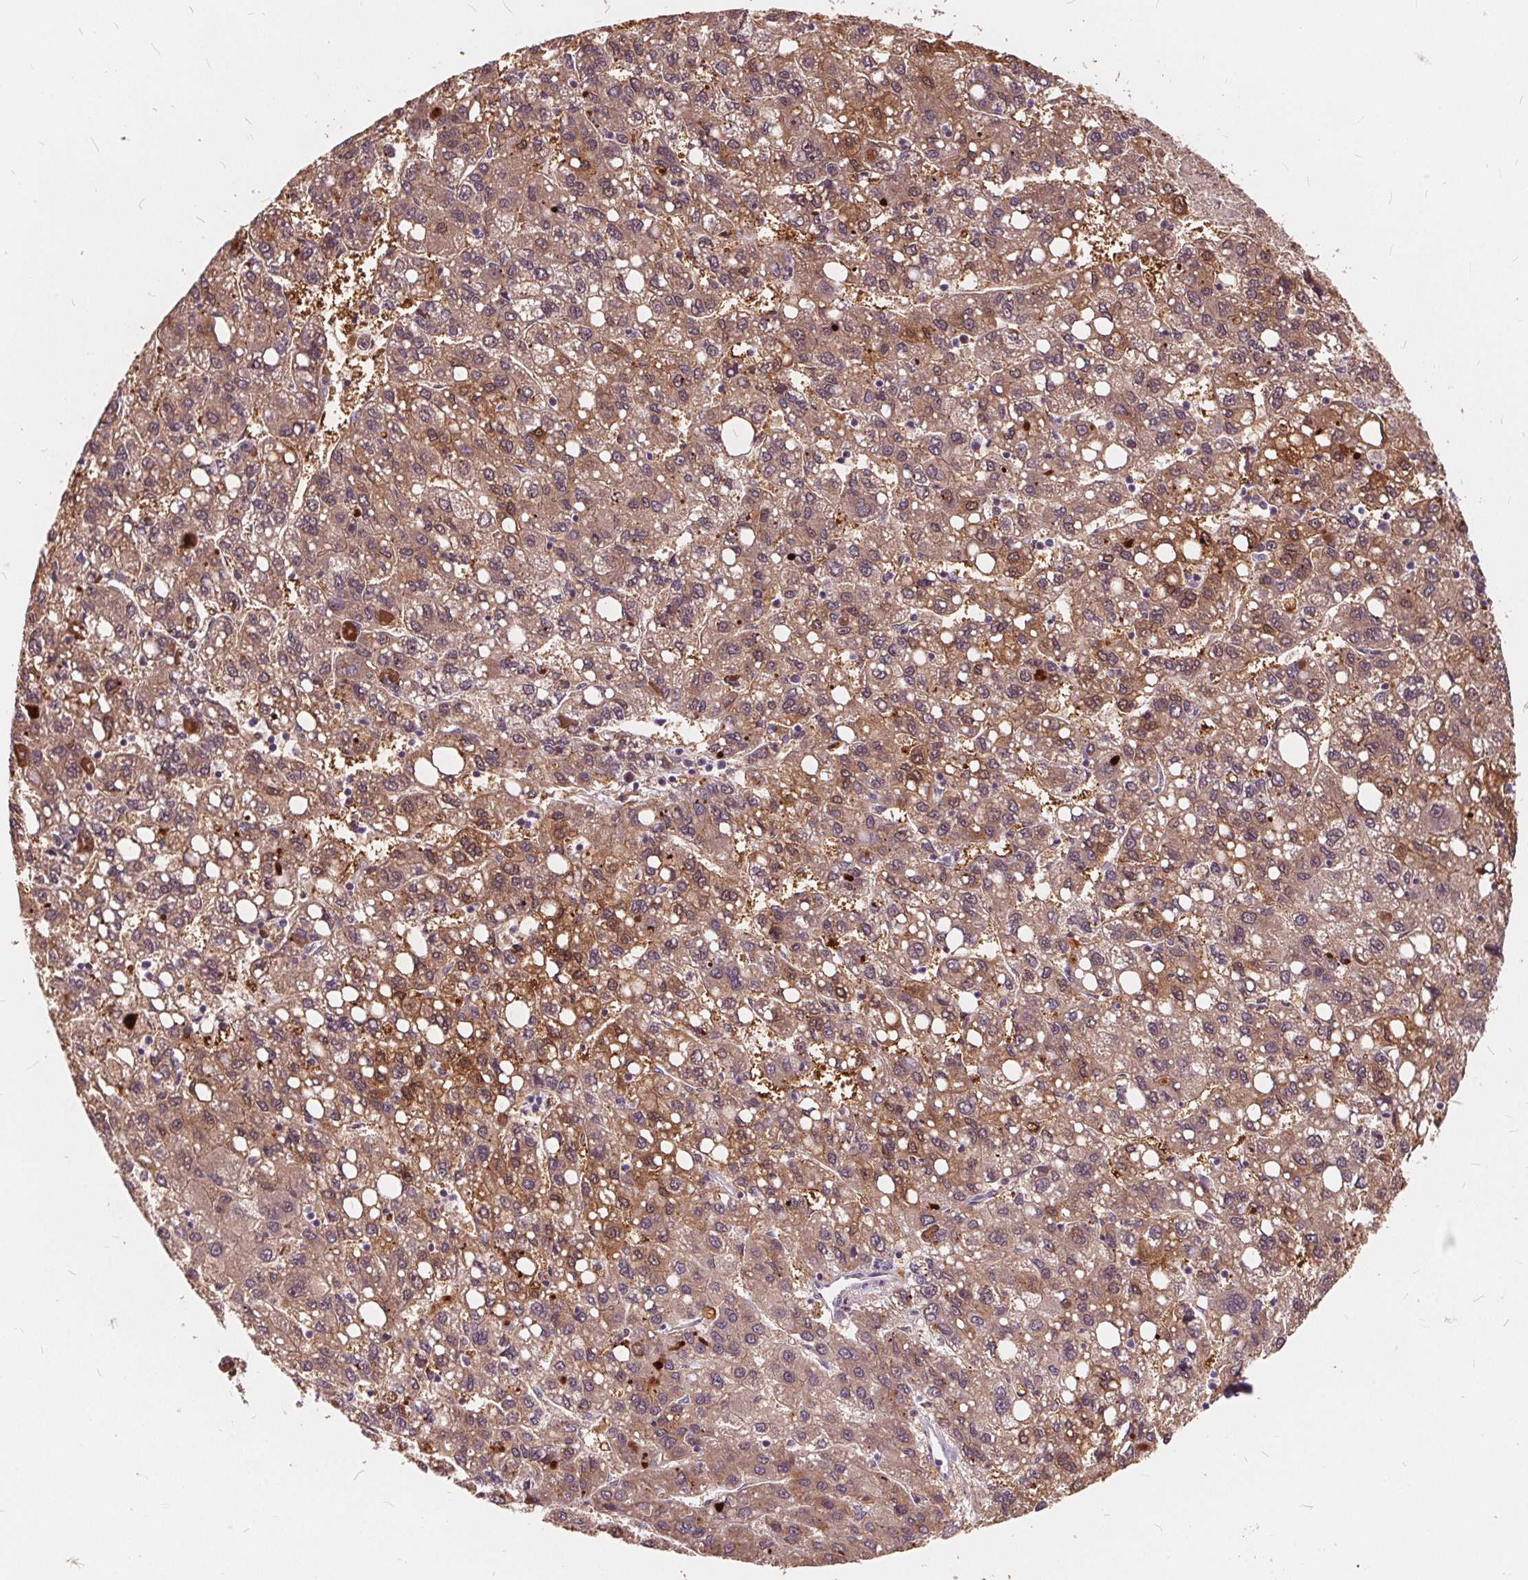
{"staining": {"intensity": "moderate", "quantity": ">75%", "location": "cytoplasmic/membranous"}, "tissue": "liver cancer", "cell_type": "Tumor cells", "image_type": "cancer", "snomed": [{"axis": "morphology", "description": "Carcinoma, Hepatocellular, NOS"}, {"axis": "topography", "description": "Liver"}], "caption": "Immunohistochemical staining of liver cancer (hepatocellular carcinoma) demonstrates moderate cytoplasmic/membranous protein staining in about >75% of tumor cells. The staining was performed using DAB to visualize the protein expression in brown, while the nuclei were stained in blue with hematoxylin (Magnification: 20x).", "gene": "HAAO", "patient": {"sex": "female", "age": 82}}